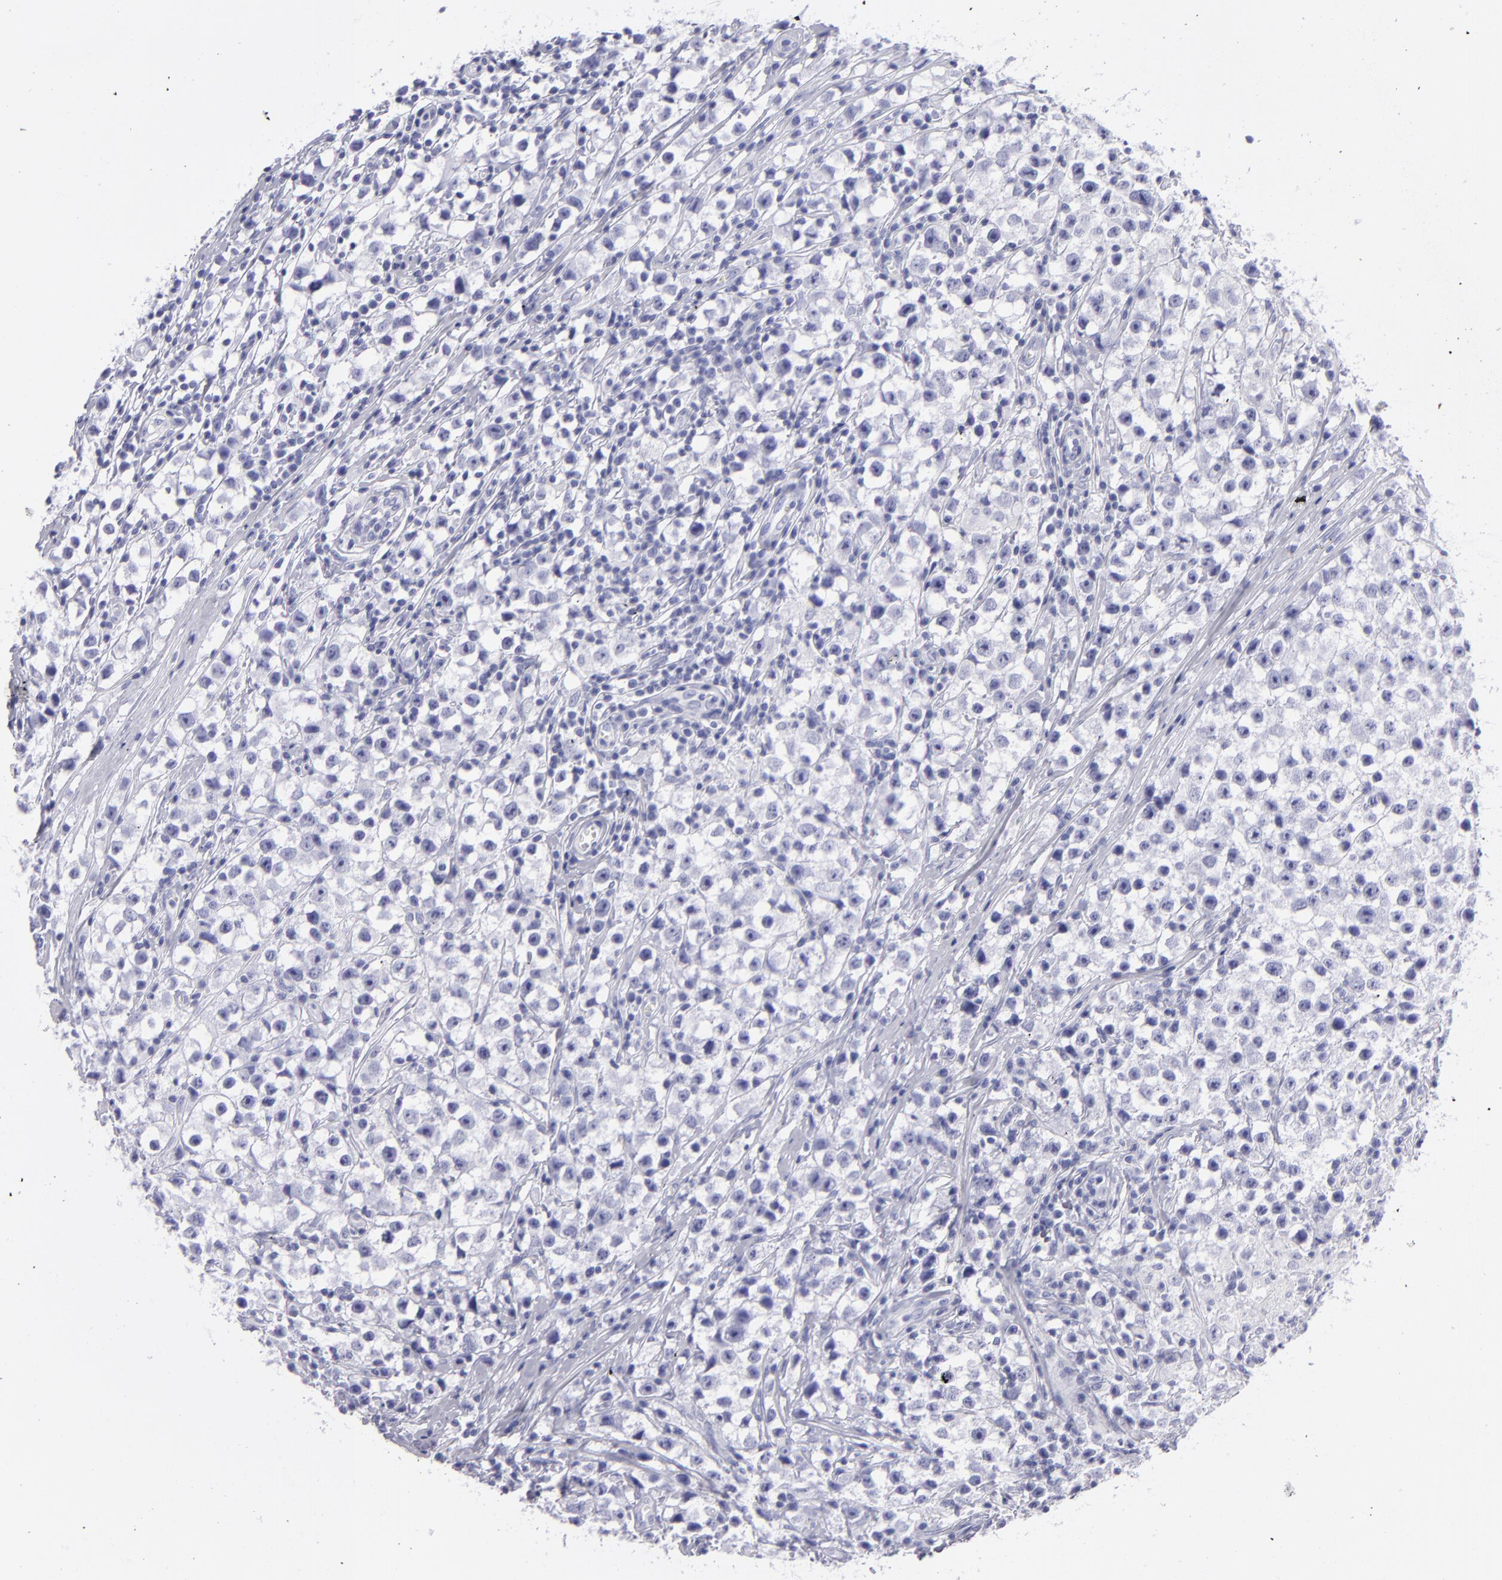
{"staining": {"intensity": "negative", "quantity": "none", "location": "none"}, "tissue": "testis cancer", "cell_type": "Tumor cells", "image_type": "cancer", "snomed": [{"axis": "morphology", "description": "Seminoma, NOS"}, {"axis": "topography", "description": "Testis"}], "caption": "Human seminoma (testis) stained for a protein using immunohistochemistry exhibits no staining in tumor cells.", "gene": "PVALB", "patient": {"sex": "male", "age": 35}}